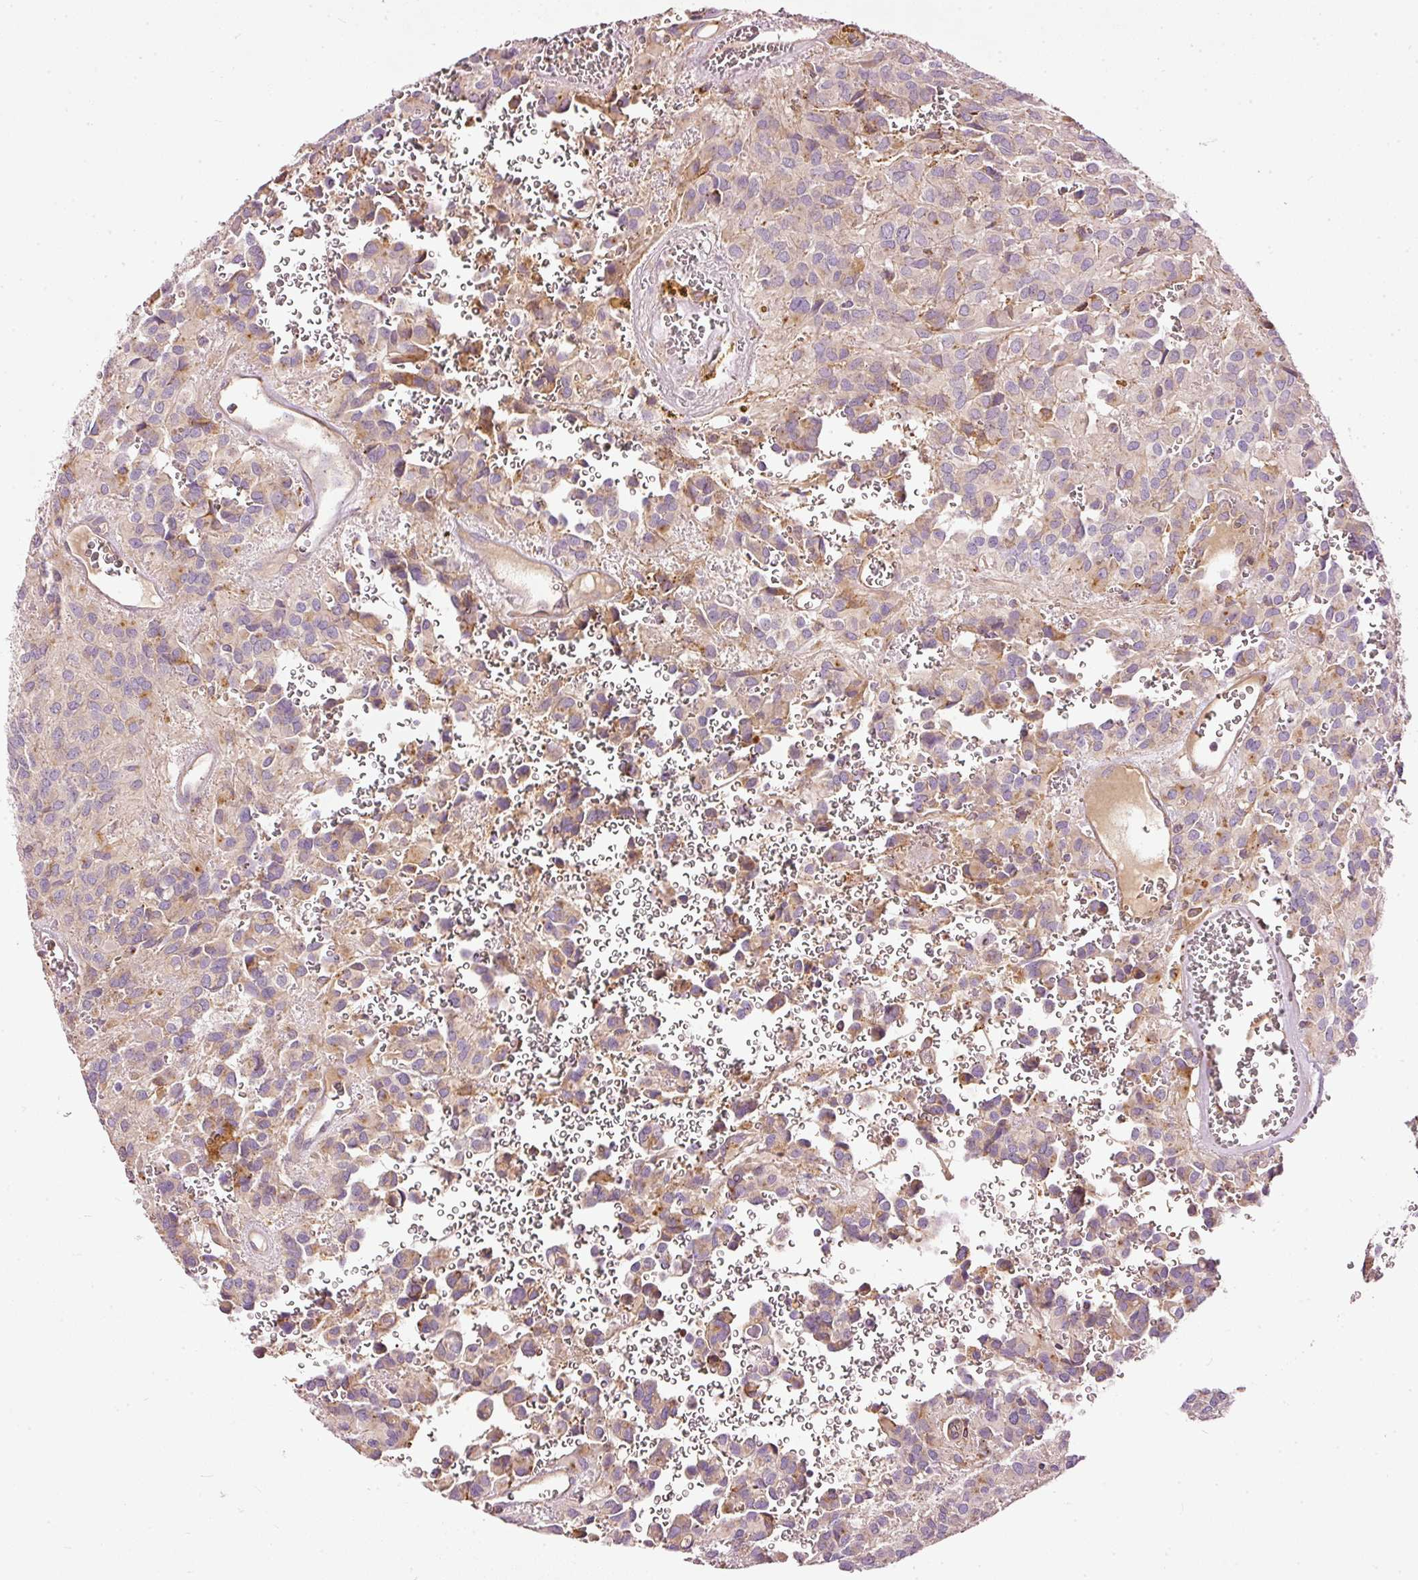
{"staining": {"intensity": "negative", "quantity": "none", "location": "none"}, "tissue": "glioma", "cell_type": "Tumor cells", "image_type": "cancer", "snomed": [{"axis": "morphology", "description": "Glioma, malignant, Low grade"}, {"axis": "topography", "description": "Brain"}], "caption": "Immunohistochemistry (IHC) of glioma reveals no staining in tumor cells.", "gene": "PAQR9", "patient": {"sex": "male", "age": 56}}